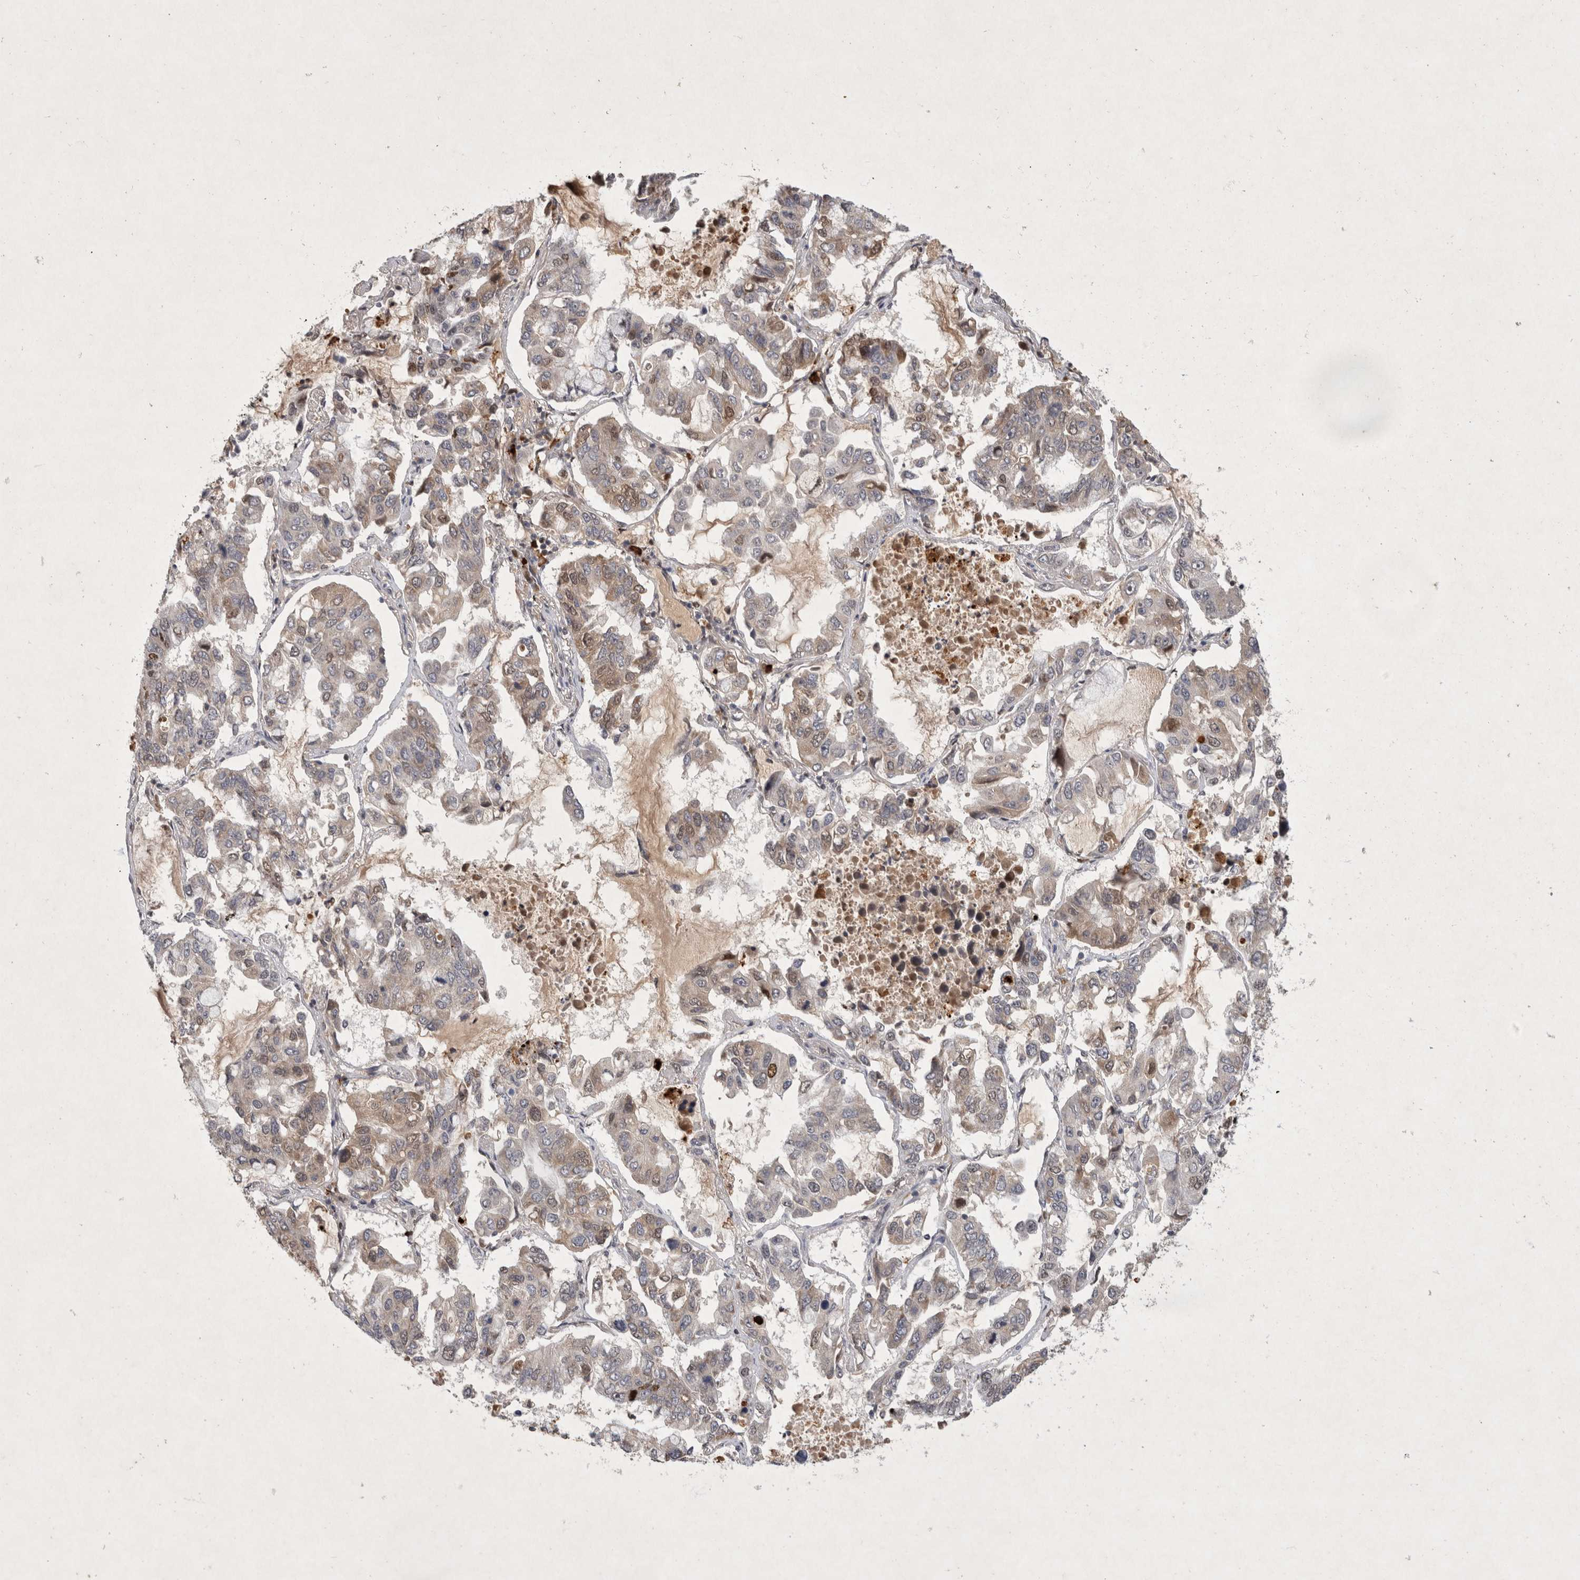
{"staining": {"intensity": "moderate", "quantity": "<25%", "location": "cytoplasmic/membranous"}, "tissue": "lung cancer", "cell_type": "Tumor cells", "image_type": "cancer", "snomed": [{"axis": "morphology", "description": "Adenocarcinoma, NOS"}, {"axis": "topography", "description": "Lung"}], "caption": "Immunohistochemistry staining of adenocarcinoma (lung), which reveals low levels of moderate cytoplasmic/membranous positivity in approximately <25% of tumor cells indicating moderate cytoplasmic/membranous protein expression. The staining was performed using DAB (brown) for protein detection and nuclei were counterstained in hematoxylin (blue).", "gene": "XRCC5", "patient": {"sex": "male", "age": 64}}